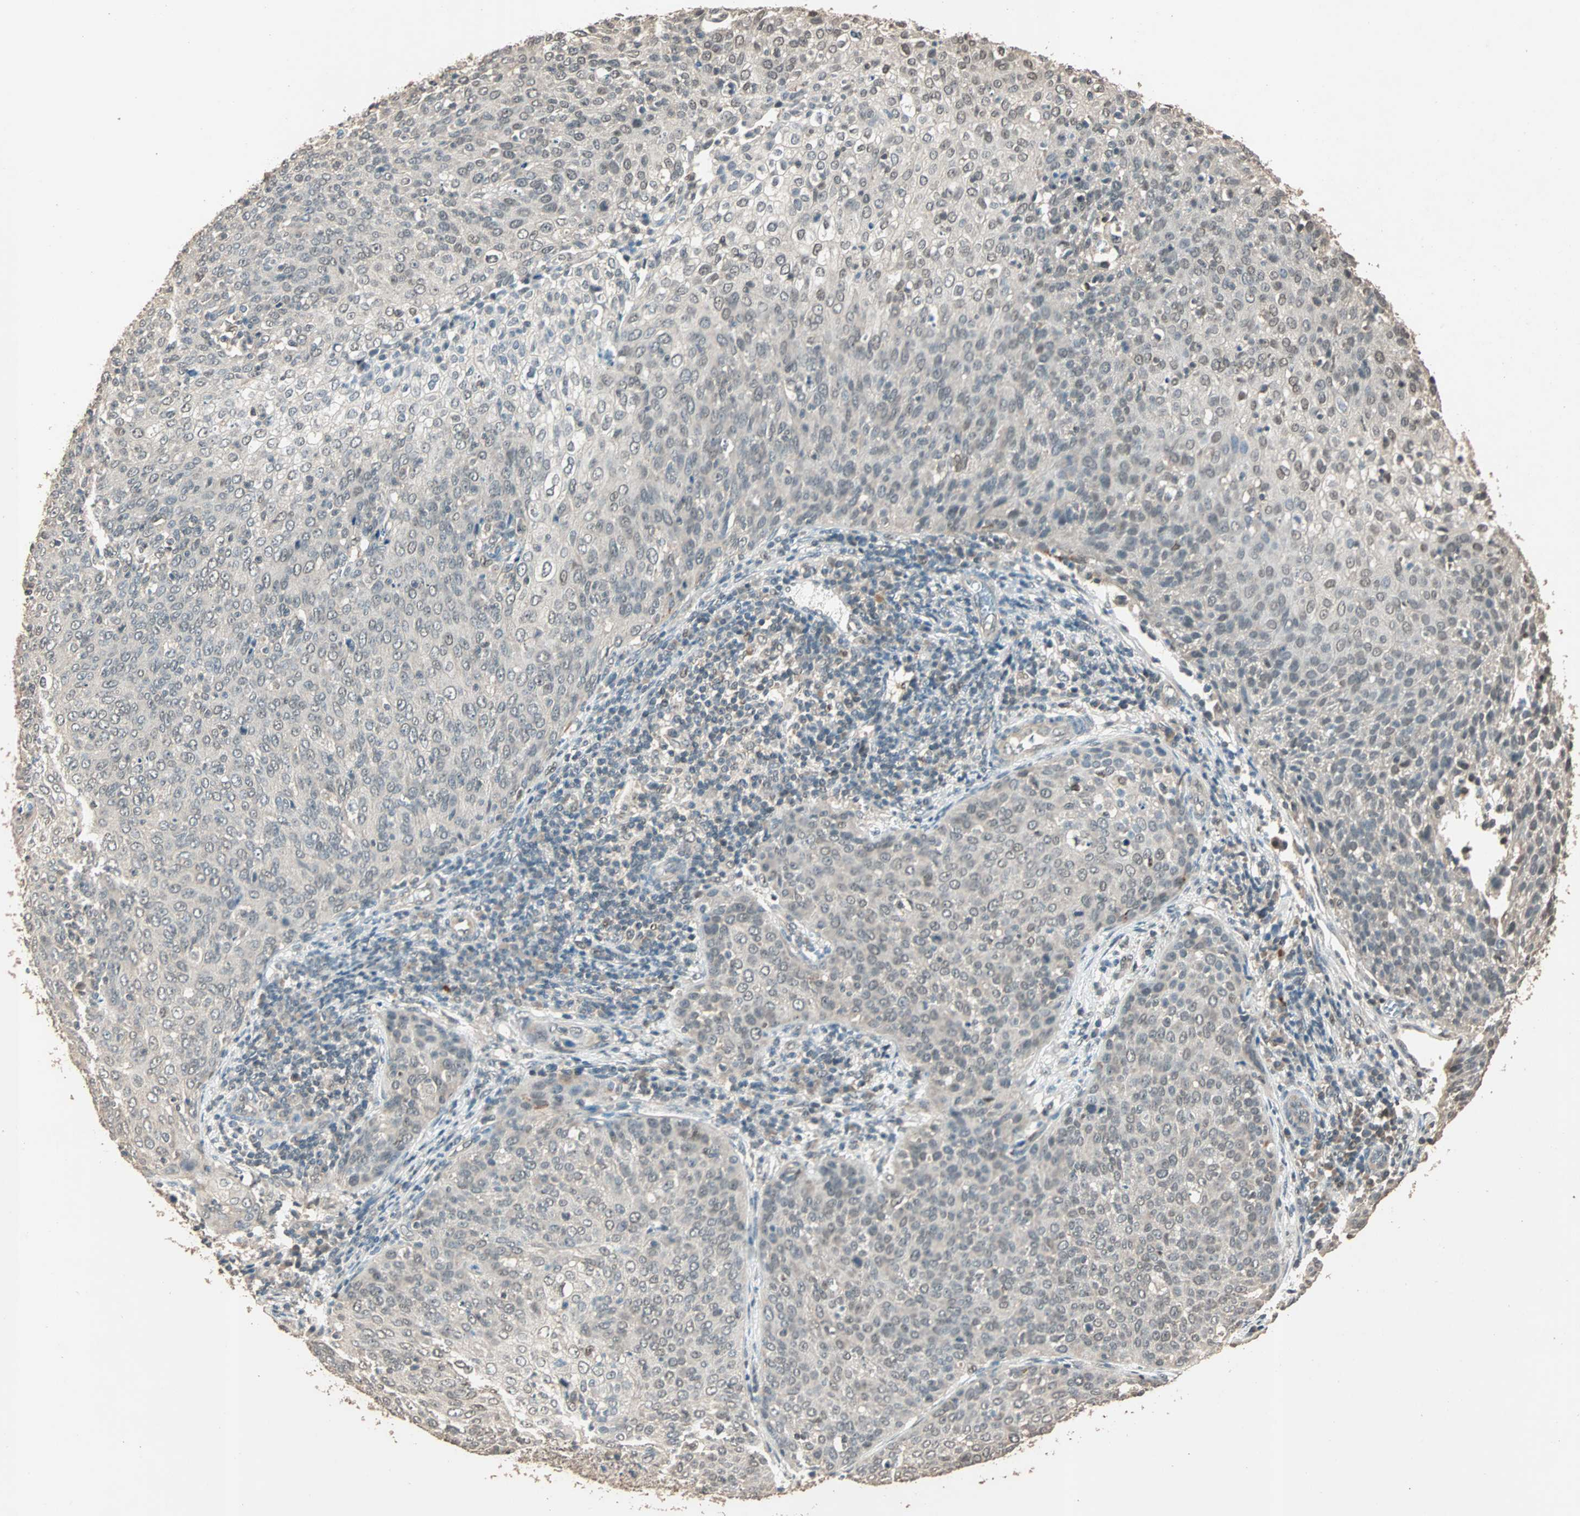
{"staining": {"intensity": "weak", "quantity": "25%-75%", "location": "cytoplasmic/membranous,nuclear"}, "tissue": "cervical cancer", "cell_type": "Tumor cells", "image_type": "cancer", "snomed": [{"axis": "morphology", "description": "Squamous cell carcinoma, NOS"}, {"axis": "topography", "description": "Cervix"}], "caption": "Cervical cancer (squamous cell carcinoma) tissue displays weak cytoplasmic/membranous and nuclear staining in approximately 25%-75% of tumor cells", "gene": "ZBTB33", "patient": {"sex": "female", "age": 38}}